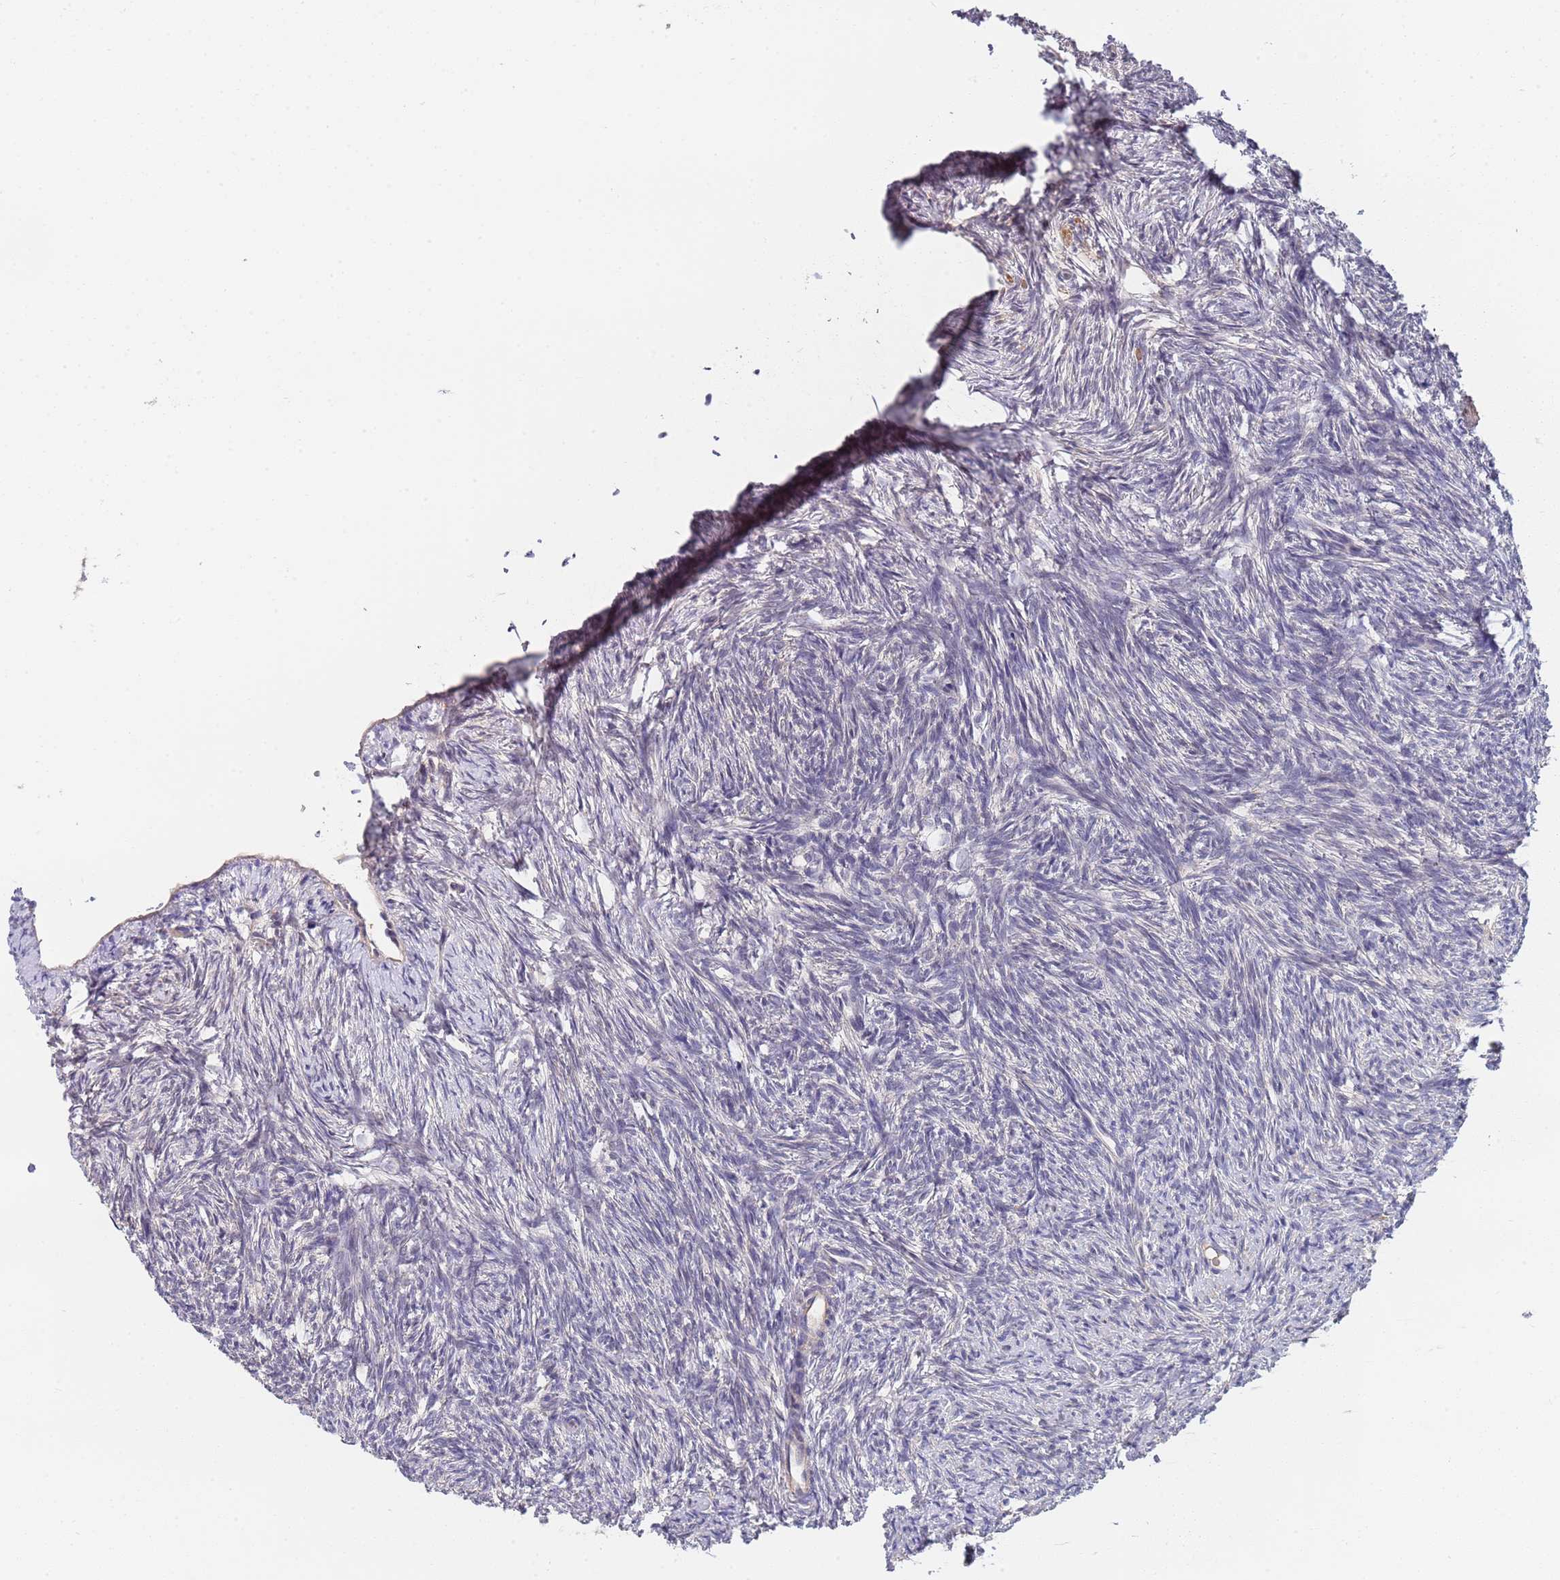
{"staining": {"intensity": "negative", "quantity": "none", "location": "none"}, "tissue": "ovary", "cell_type": "Follicle cells", "image_type": "normal", "snomed": [{"axis": "morphology", "description": "Normal tissue, NOS"}, {"axis": "topography", "description": "Ovary"}], "caption": "DAB (3,3'-diaminobenzidine) immunohistochemical staining of benign ovary exhibits no significant positivity in follicle cells.", "gene": "B4GALT4", "patient": {"sex": "female", "age": 51}}